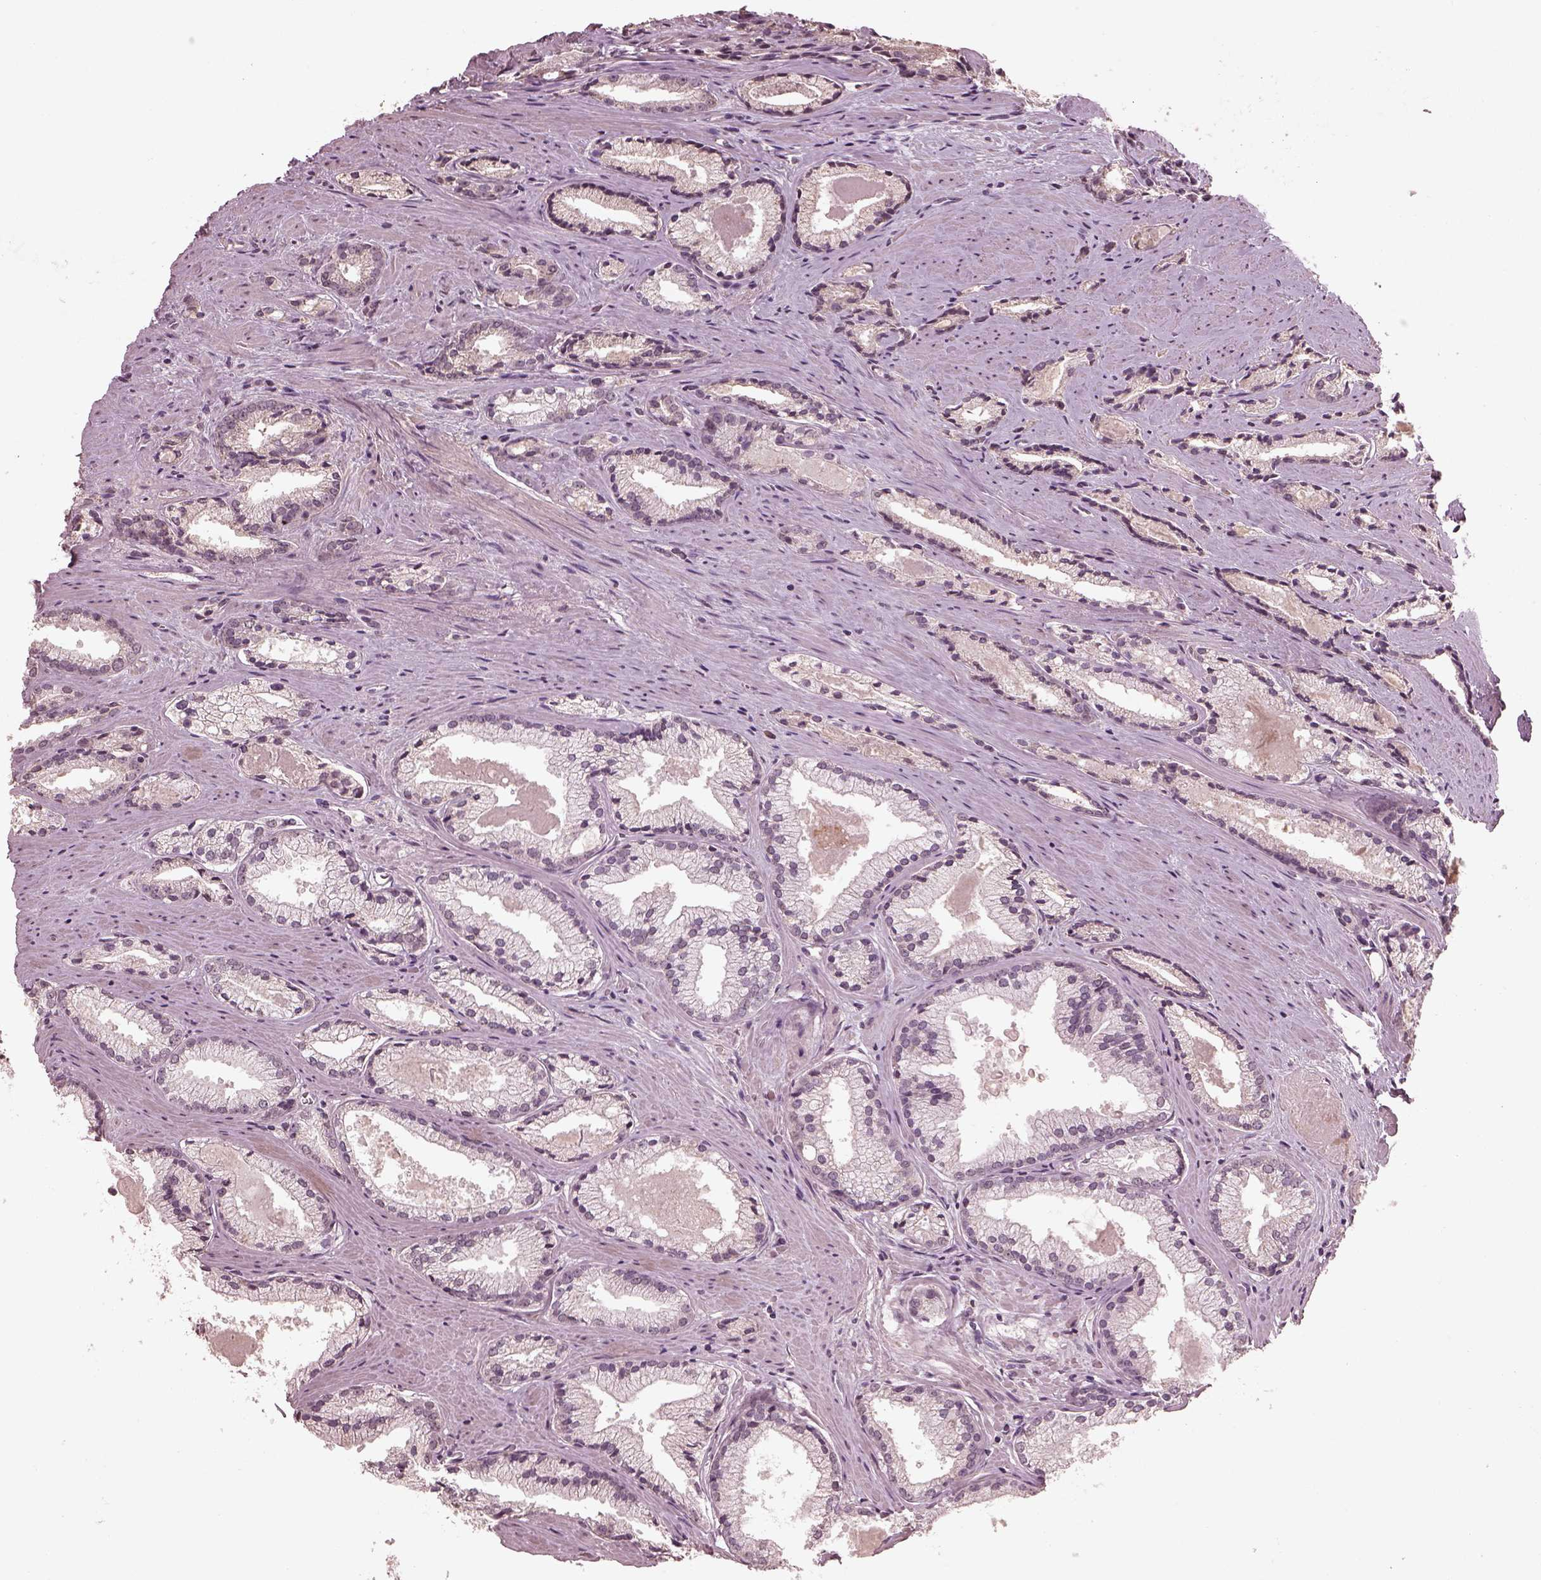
{"staining": {"intensity": "negative", "quantity": "none", "location": "none"}, "tissue": "prostate cancer", "cell_type": "Tumor cells", "image_type": "cancer", "snomed": [{"axis": "morphology", "description": "Adenocarcinoma, NOS"}, {"axis": "morphology", "description": "Adenocarcinoma, High grade"}, {"axis": "topography", "description": "Prostate"}], "caption": "IHC image of adenocarcinoma (prostate) stained for a protein (brown), which reveals no positivity in tumor cells.", "gene": "CALR3", "patient": {"sex": "male", "age": 70}}